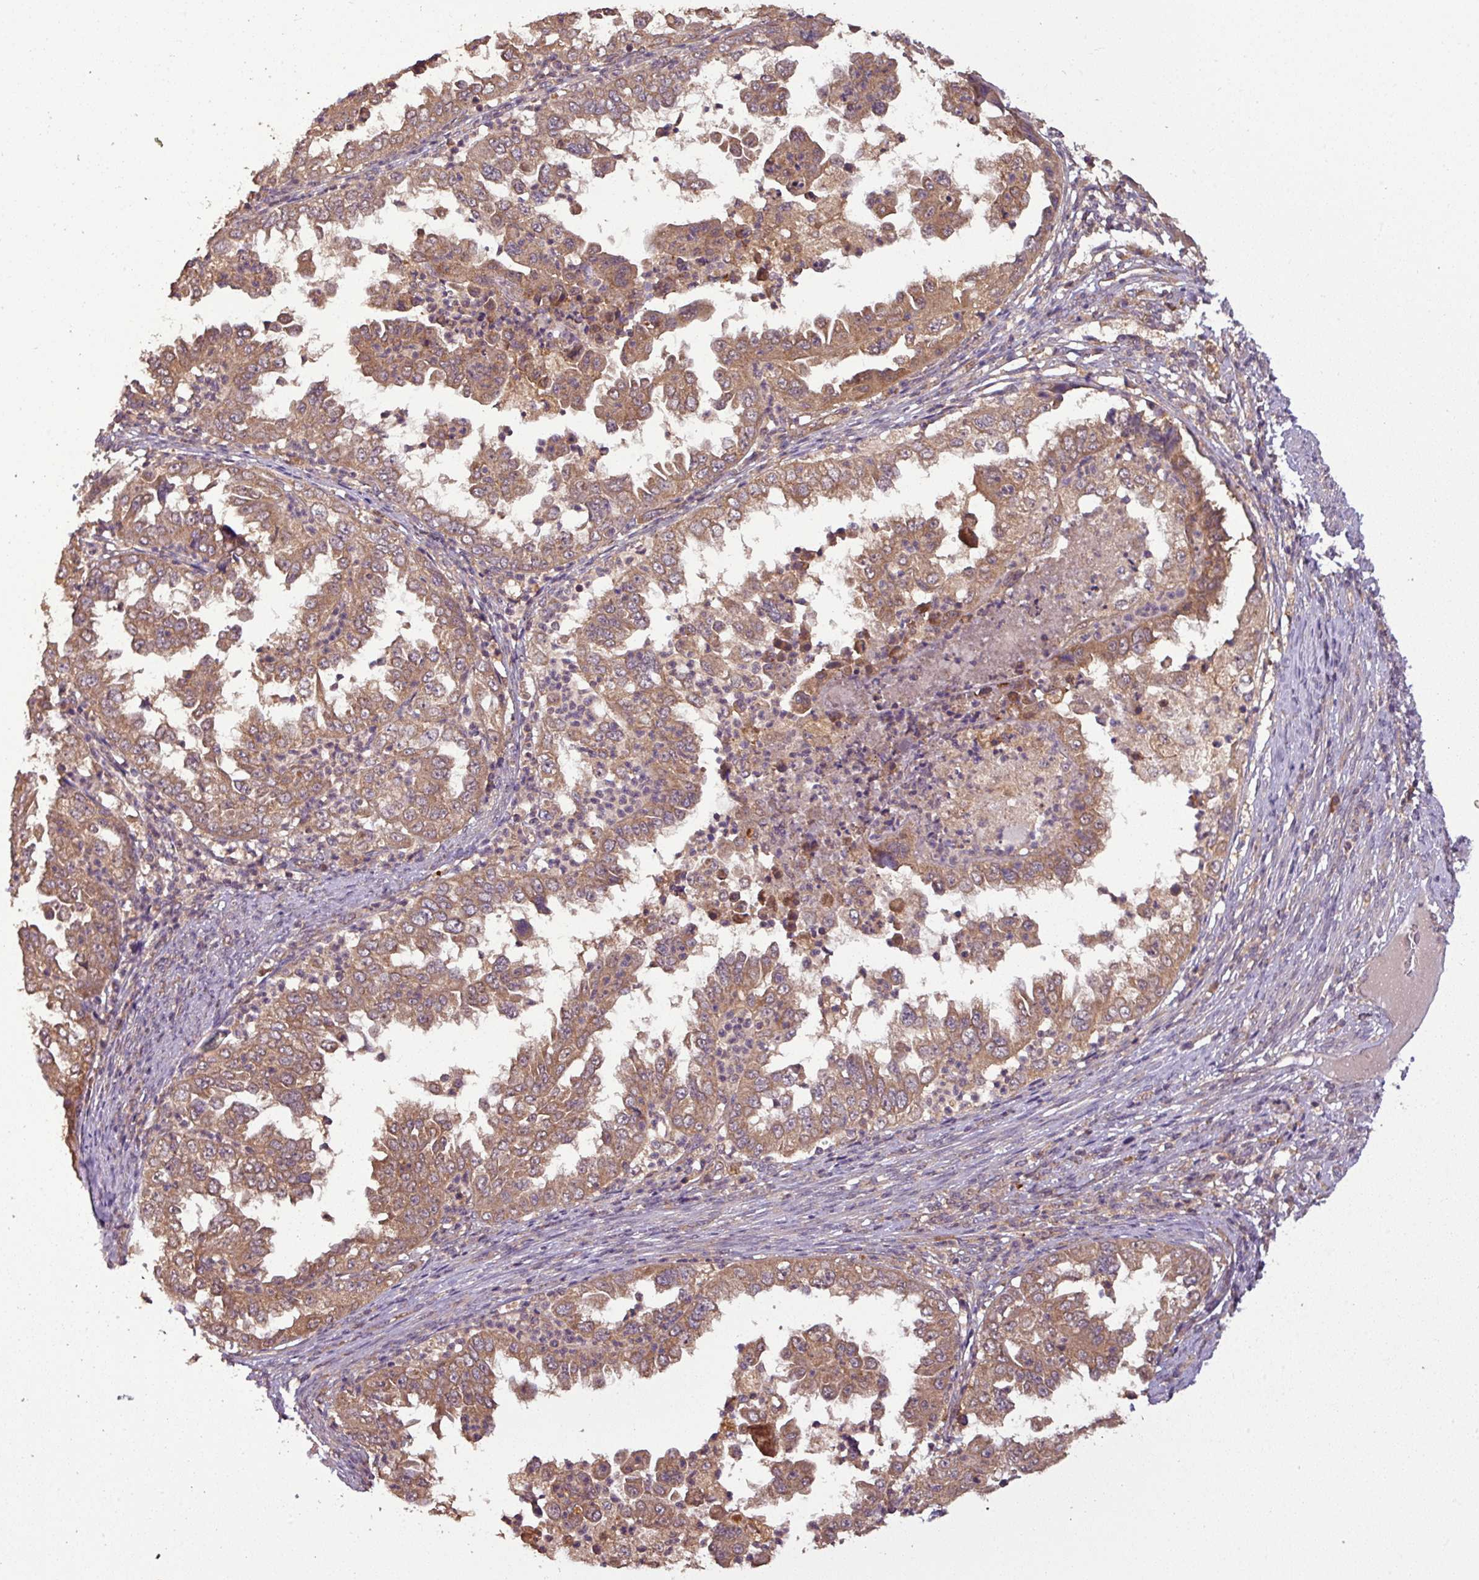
{"staining": {"intensity": "moderate", "quantity": ">75%", "location": "cytoplasmic/membranous"}, "tissue": "endometrial cancer", "cell_type": "Tumor cells", "image_type": "cancer", "snomed": [{"axis": "morphology", "description": "Adenocarcinoma, NOS"}, {"axis": "topography", "description": "Endometrium"}], "caption": "Endometrial cancer (adenocarcinoma) stained for a protein (brown) displays moderate cytoplasmic/membranous positive expression in about >75% of tumor cells.", "gene": "NT5C3A", "patient": {"sex": "female", "age": 85}}